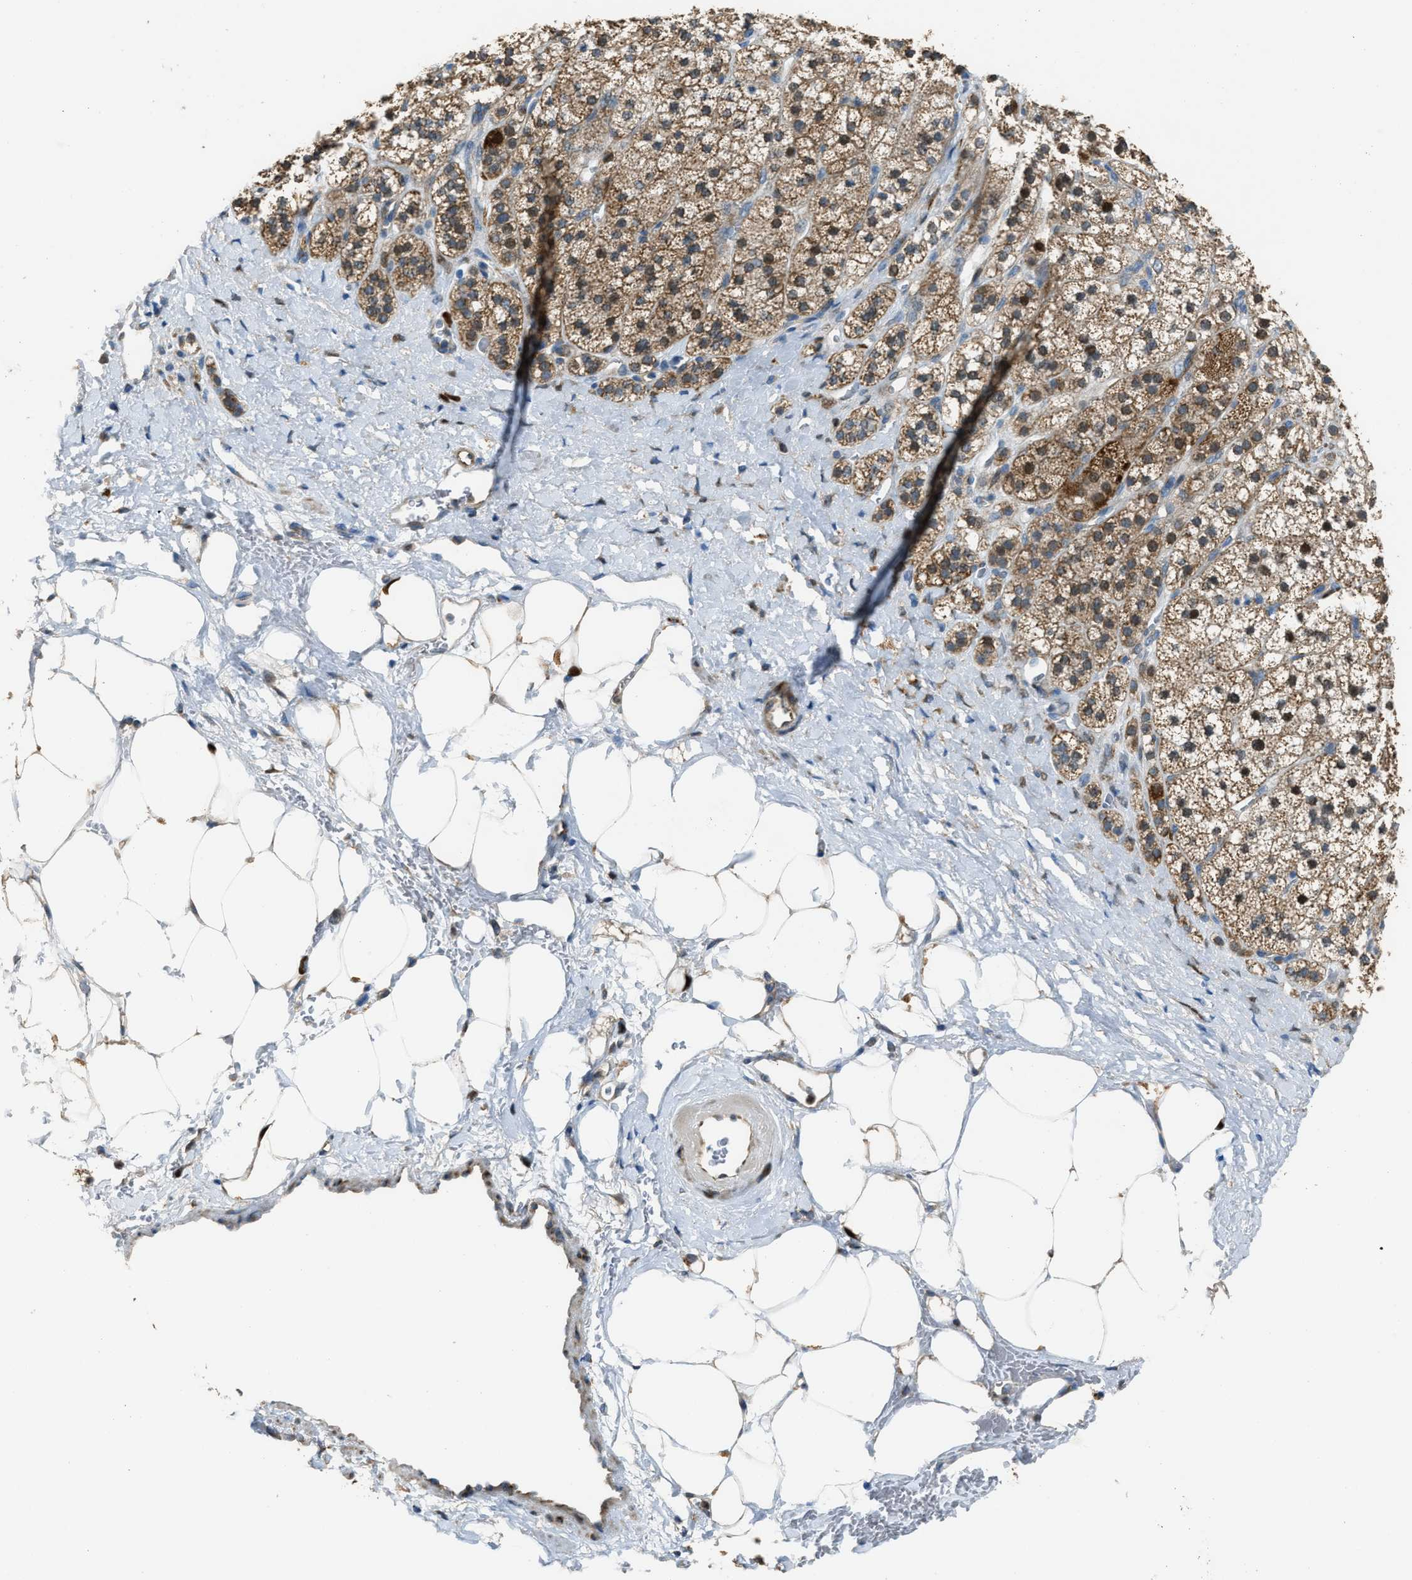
{"staining": {"intensity": "strong", "quantity": ">75%", "location": "cytoplasmic/membranous,nuclear"}, "tissue": "adrenal gland", "cell_type": "Glandular cells", "image_type": "normal", "snomed": [{"axis": "morphology", "description": "Normal tissue, NOS"}, {"axis": "topography", "description": "Adrenal gland"}], "caption": "DAB (3,3'-diaminobenzidine) immunohistochemical staining of normal human adrenal gland reveals strong cytoplasmic/membranous,nuclear protein expression in approximately >75% of glandular cells.", "gene": "SLC25A11", "patient": {"sex": "male", "age": 56}}